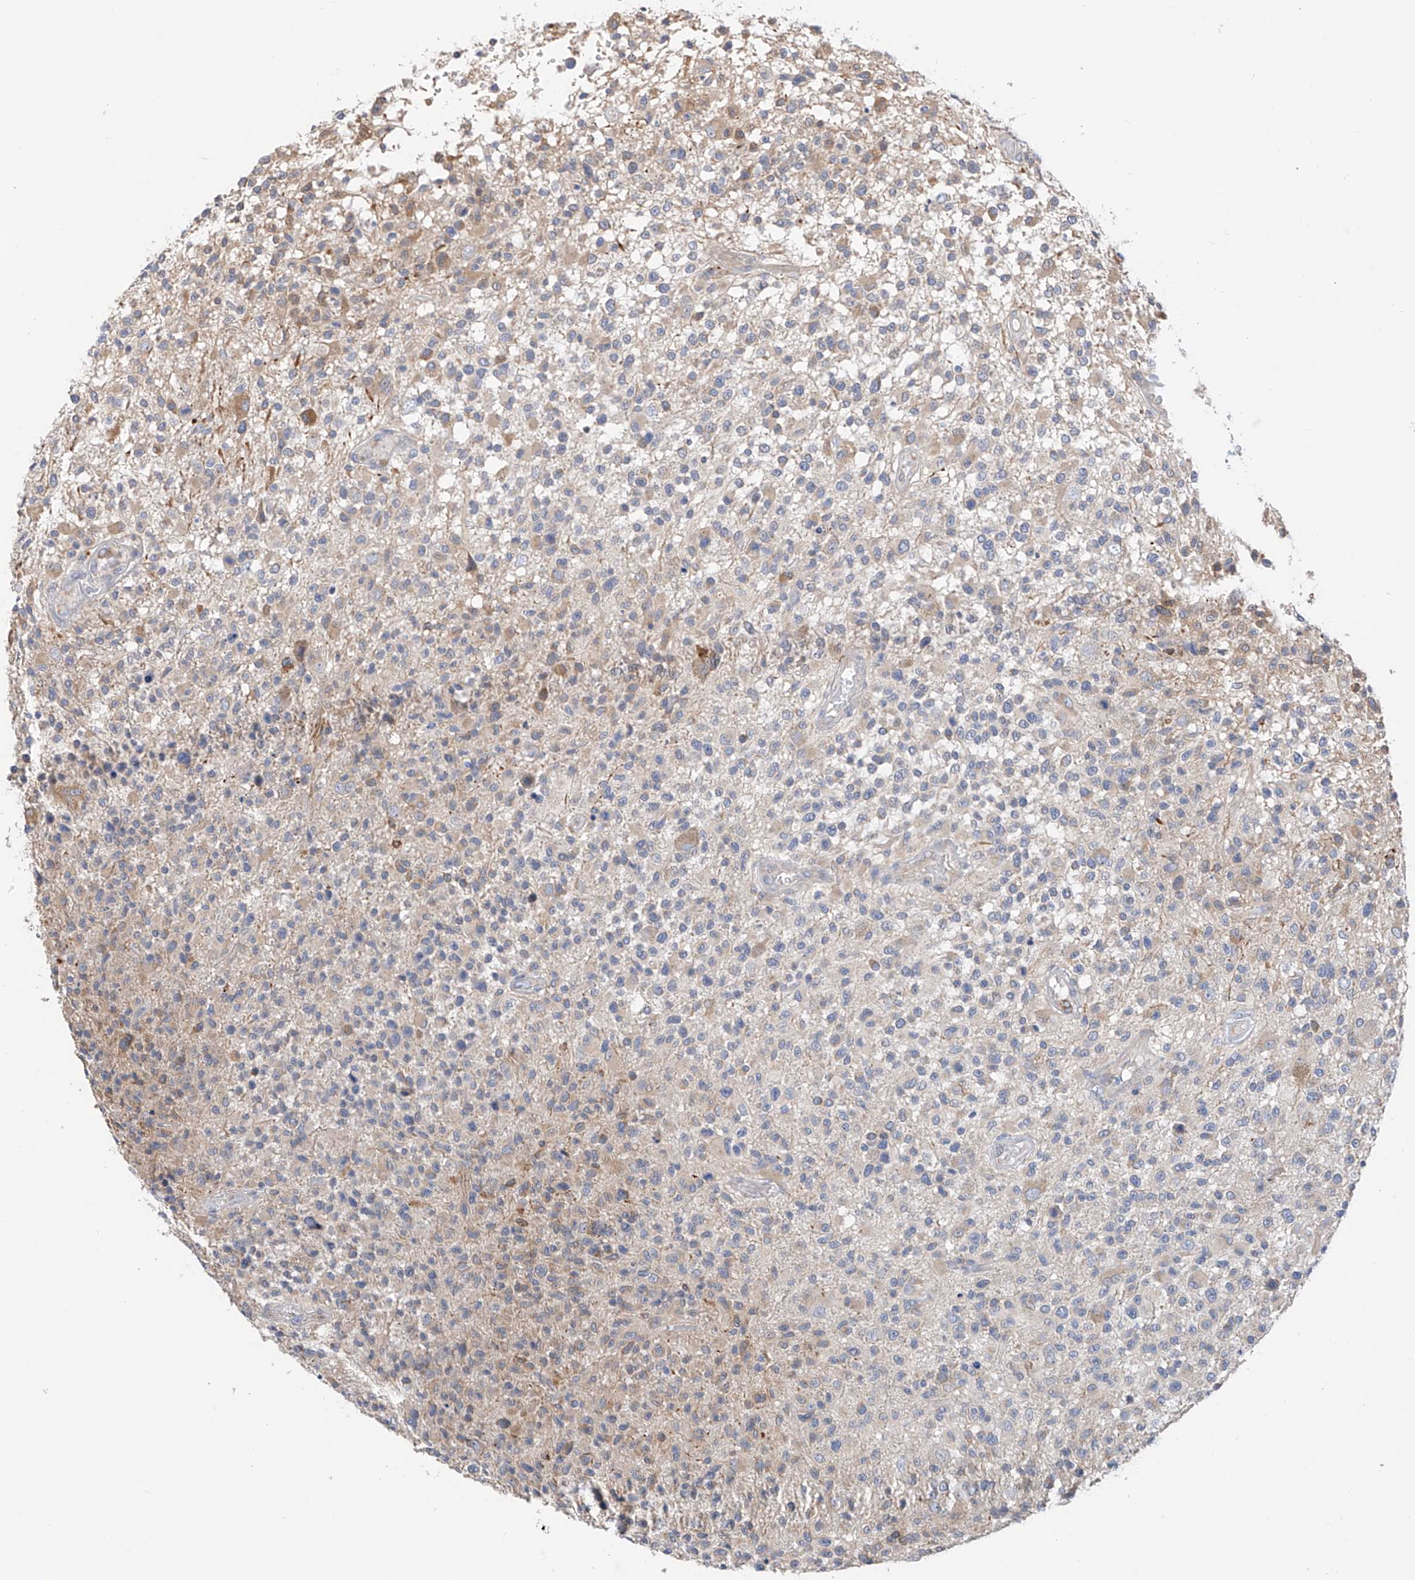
{"staining": {"intensity": "negative", "quantity": "none", "location": "none"}, "tissue": "glioma", "cell_type": "Tumor cells", "image_type": "cancer", "snomed": [{"axis": "morphology", "description": "Glioma, malignant, High grade"}, {"axis": "morphology", "description": "Glioblastoma, NOS"}, {"axis": "topography", "description": "Brain"}], "caption": "A high-resolution photomicrograph shows immunohistochemistry staining of glioblastoma, which reveals no significant staining in tumor cells.", "gene": "REC8", "patient": {"sex": "male", "age": 60}}